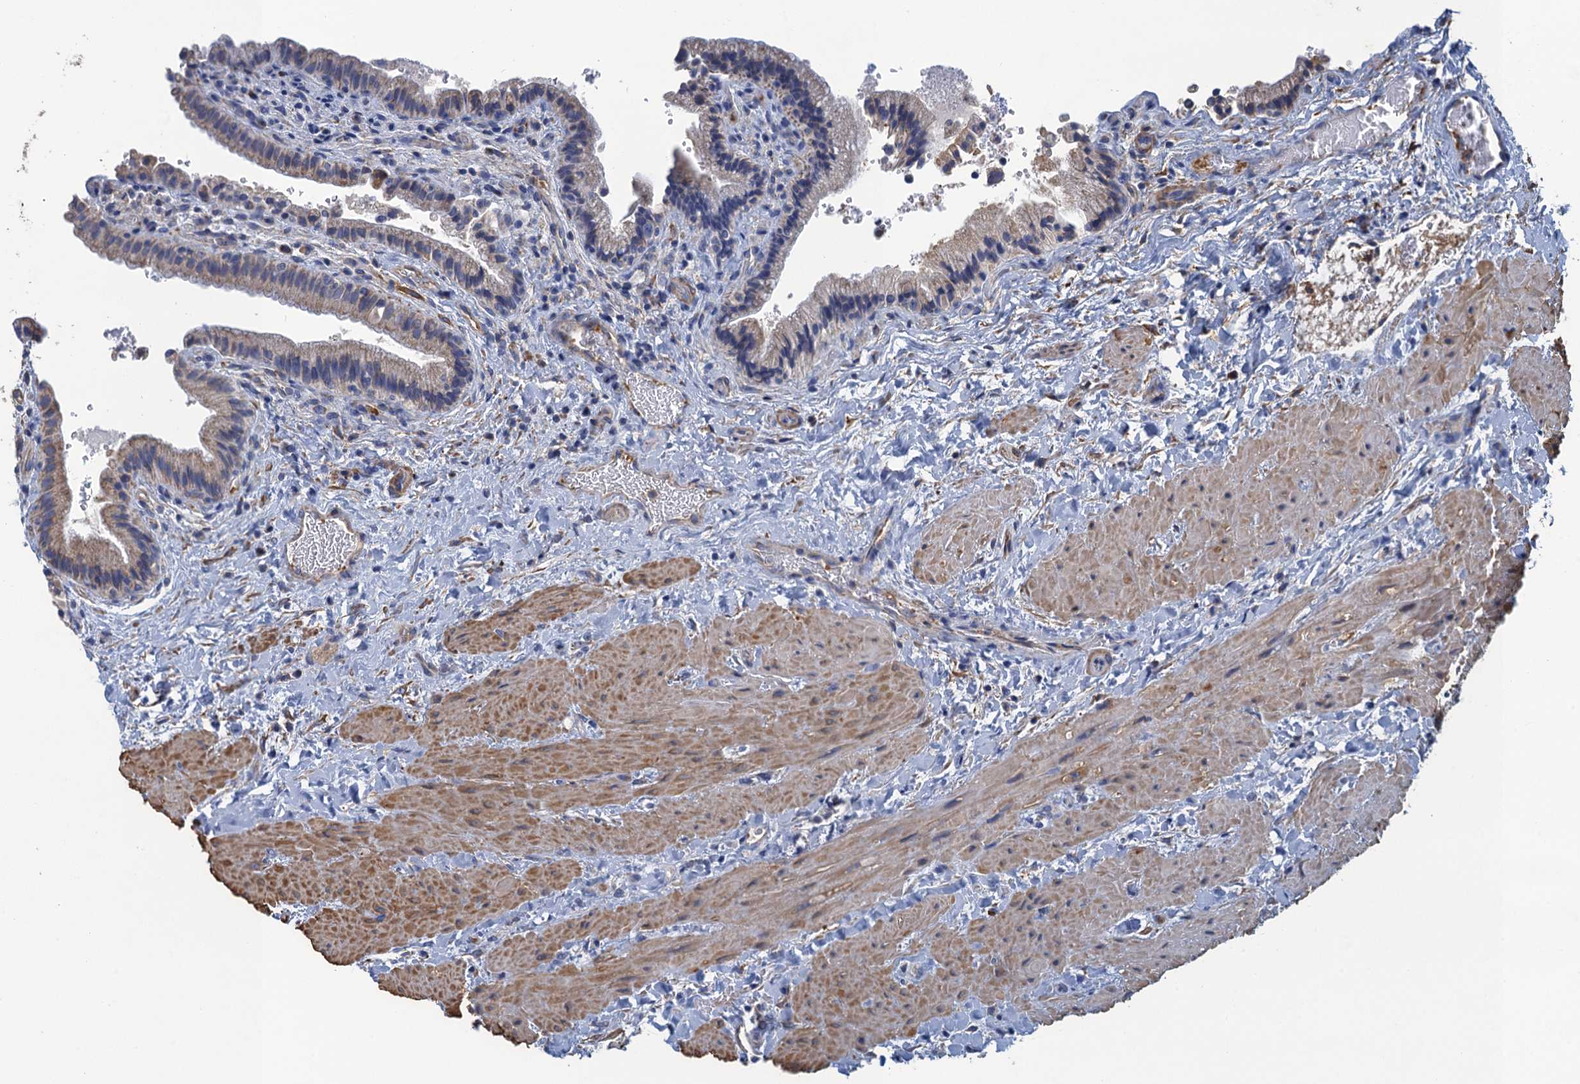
{"staining": {"intensity": "weak", "quantity": ">75%", "location": "cytoplasmic/membranous"}, "tissue": "gallbladder", "cell_type": "Glandular cells", "image_type": "normal", "snomed": [{"axis": "morphology", "description": "Normal tissue, NOS"}, {"axis": "topography", "description": "Gallbladder"}], "caption": "This histopathology image reveals normal gallbladder stained with IHC to label a protein in brown. The cytoplasmic/membranous of glandular cells show weak positivity for the protein. Nuclei are counter-stained blue.", "gene": "ENSG00000260643", "patient": {"sex": "male", "age": 24}}